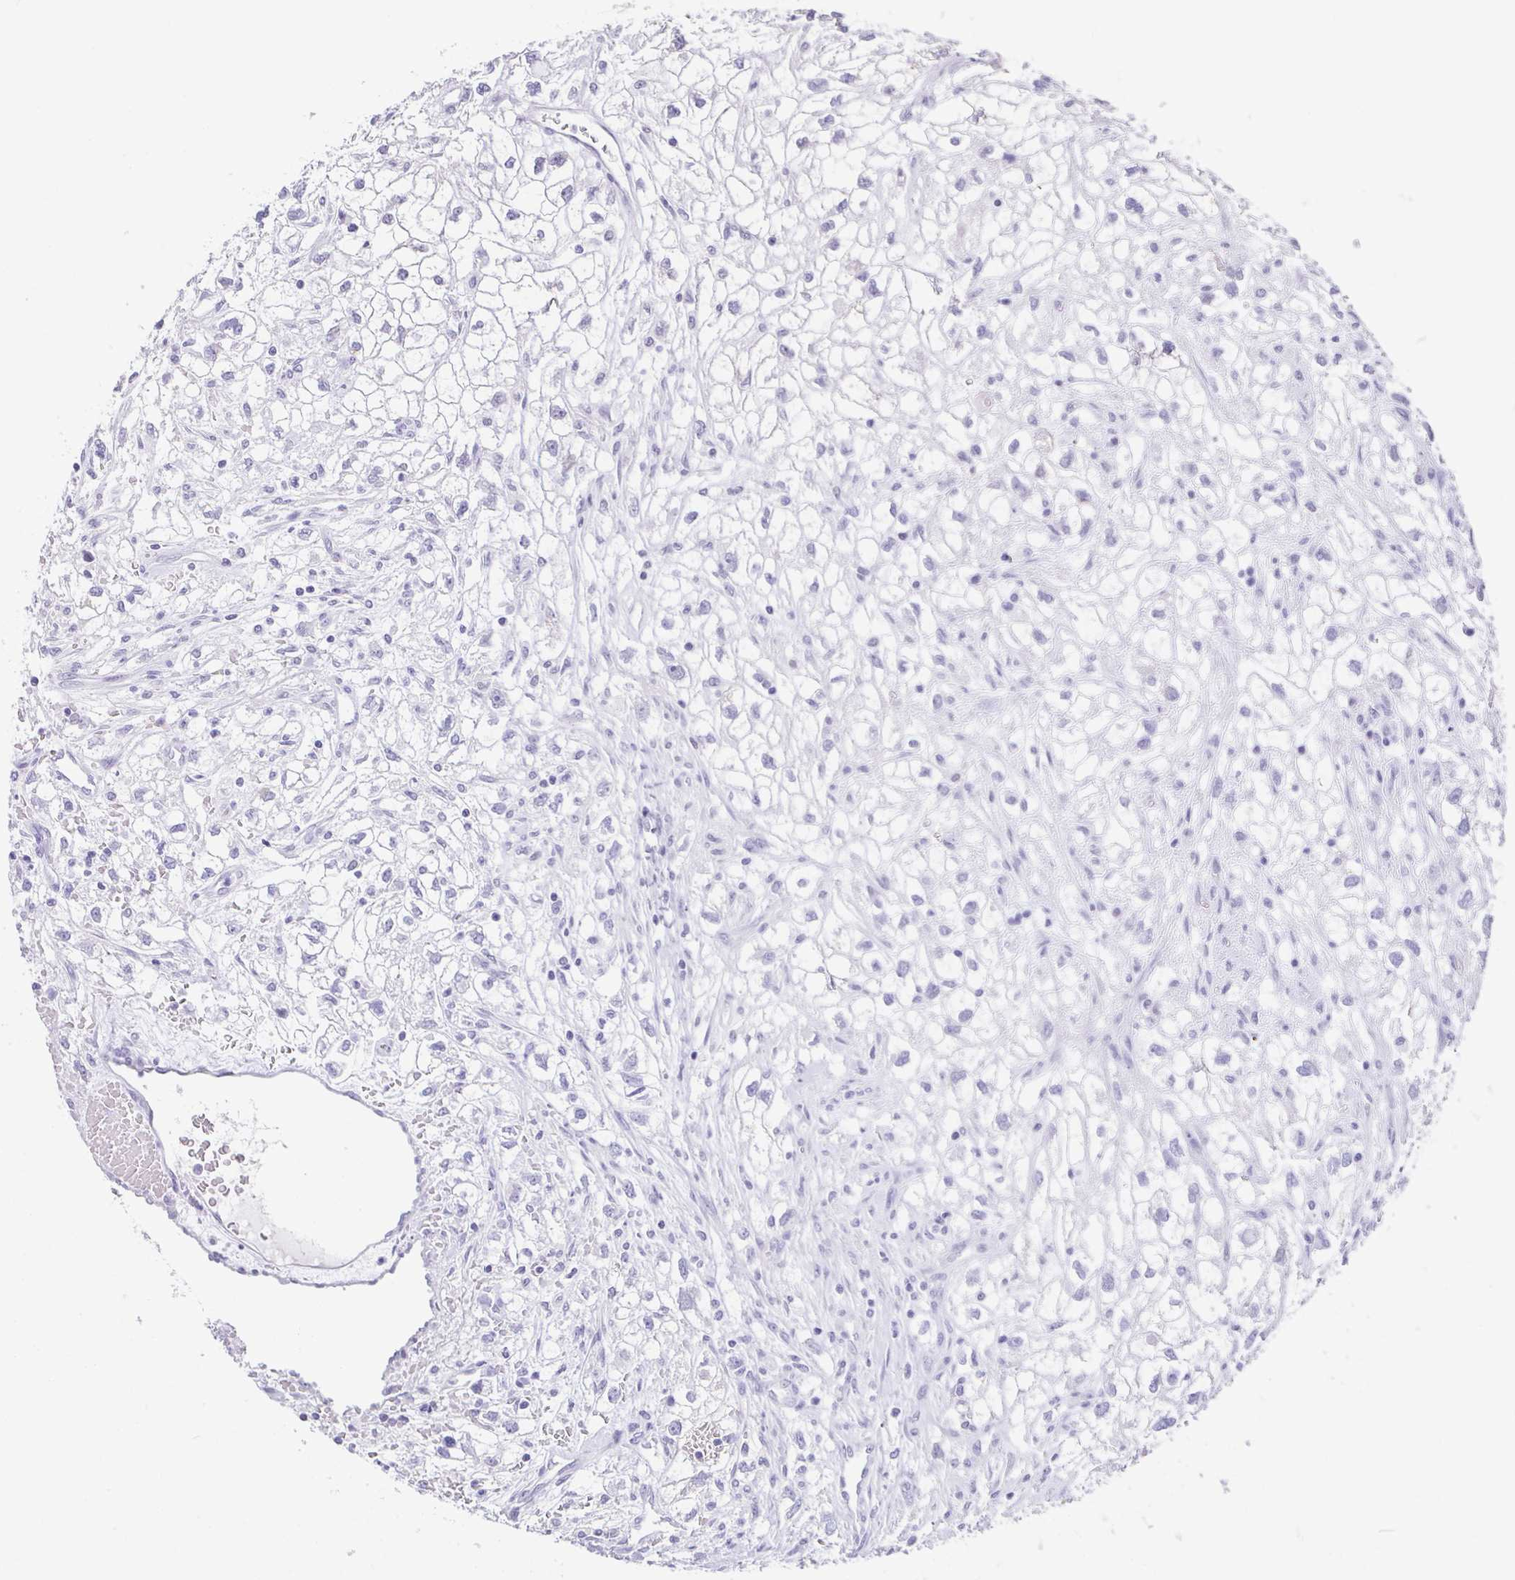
{"staining": {"intensity": "negative", "quantity": "none", "location": "none"}, "tissue": "renal cancer", "cell_type": "Tumor cells", "image_type": "cancer", "snomed": [{"axis": "morphology", "description": "Adenocarcinoma, NOS"}, {"axis": "topography", "description": "Kidney"}], "caption": "Renal cancer (adenocarcinoma) was stained to show a protein in brown. There is no significant expression in tumor cells.", "gene": "ESX1", "patient": {"sex": "male", "age": 59}}